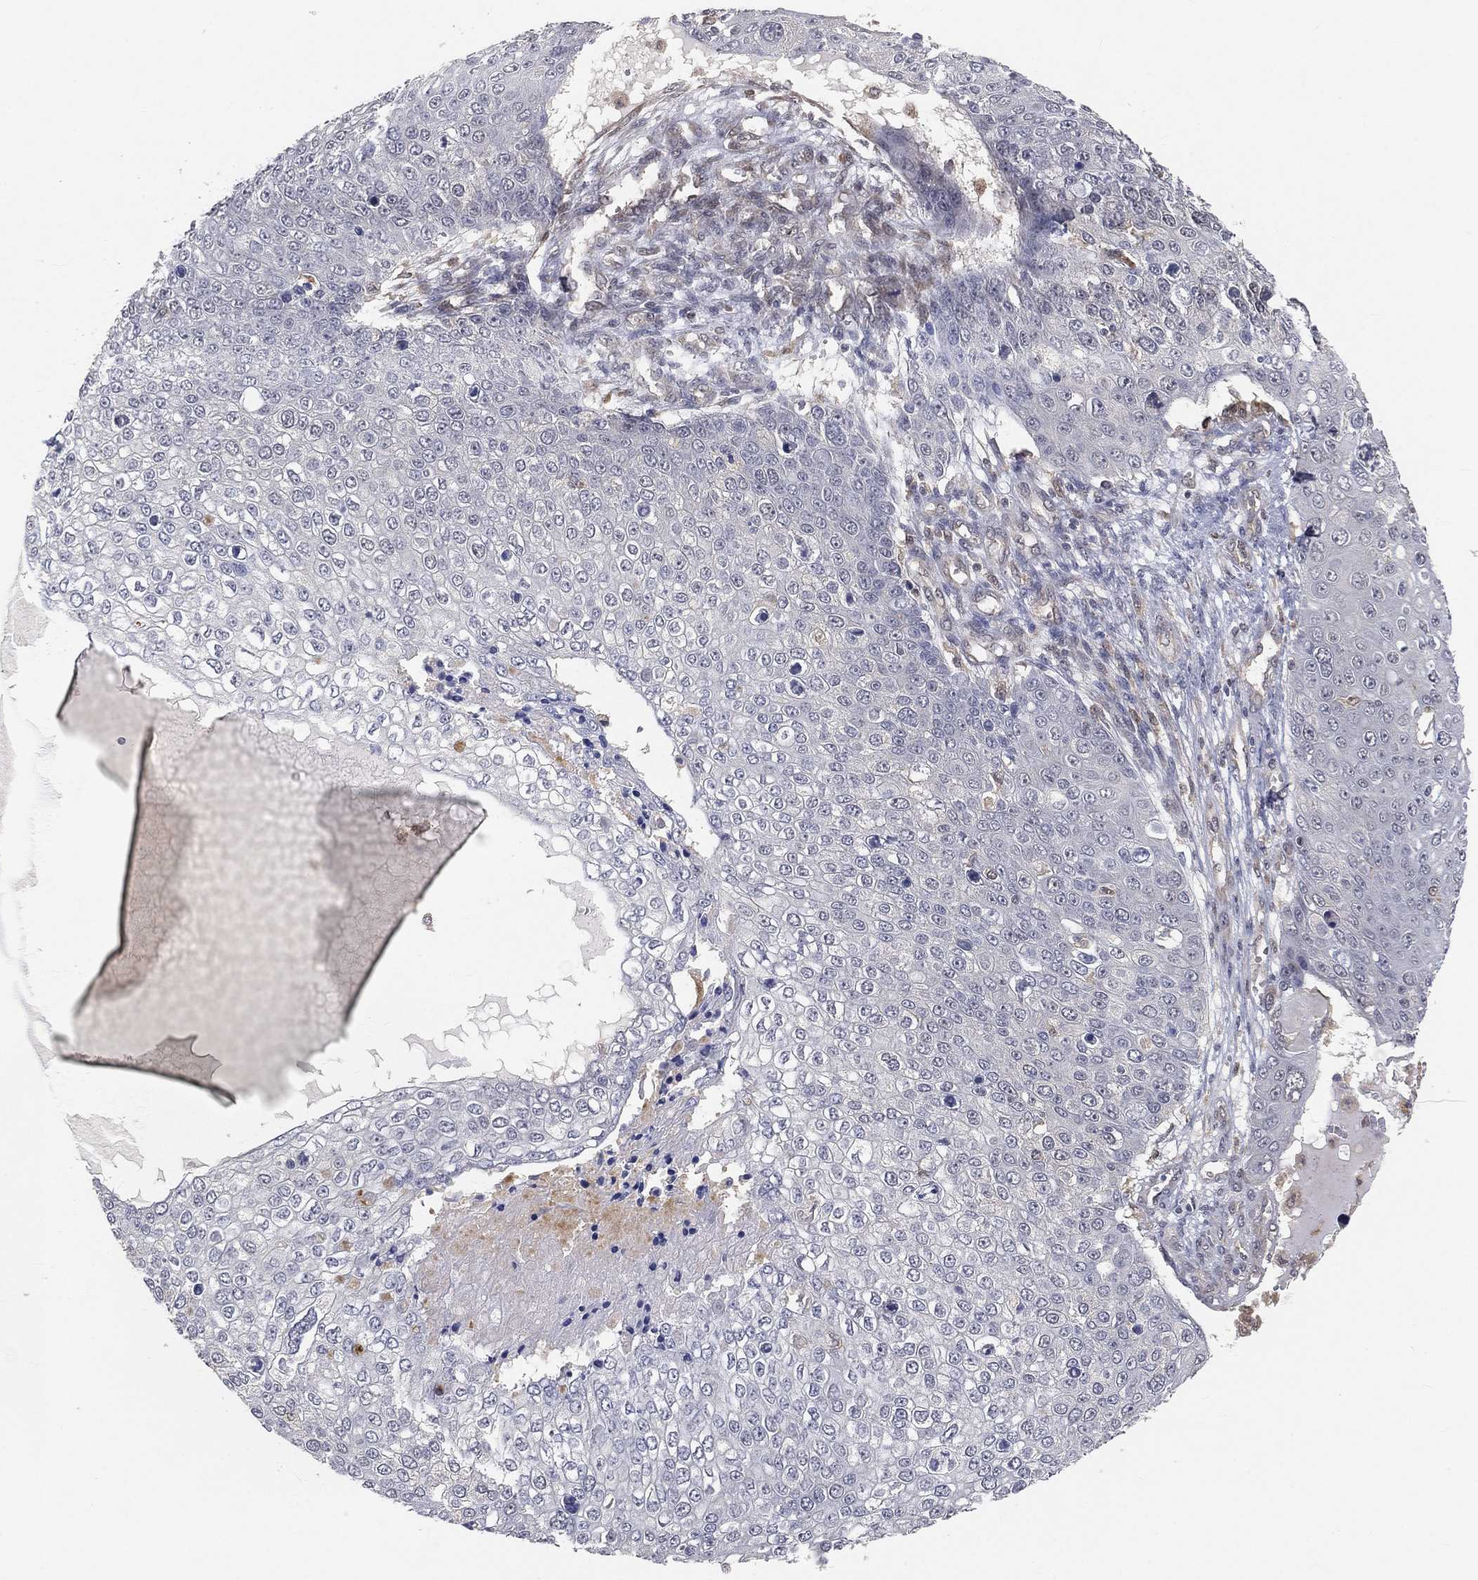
{"staining": {"intensity": "negative", "quantity": "none", "location": "none"}, "tissue": "skin cancer", "cell_type": "Tumor cells", "image_type": "cancer", "snomed": [{"axis": "morphology", "description": "Squamous cell carcinoma, NOS"}, {"axis": "topography", "description": "Skin"}], "caption": "Human skin cancer stained for a protein using immunohistochemistry demonstrates no staining in tumor cells.", "gene": "MAPK1", "patient": {"sex": "male", "age": 71}}